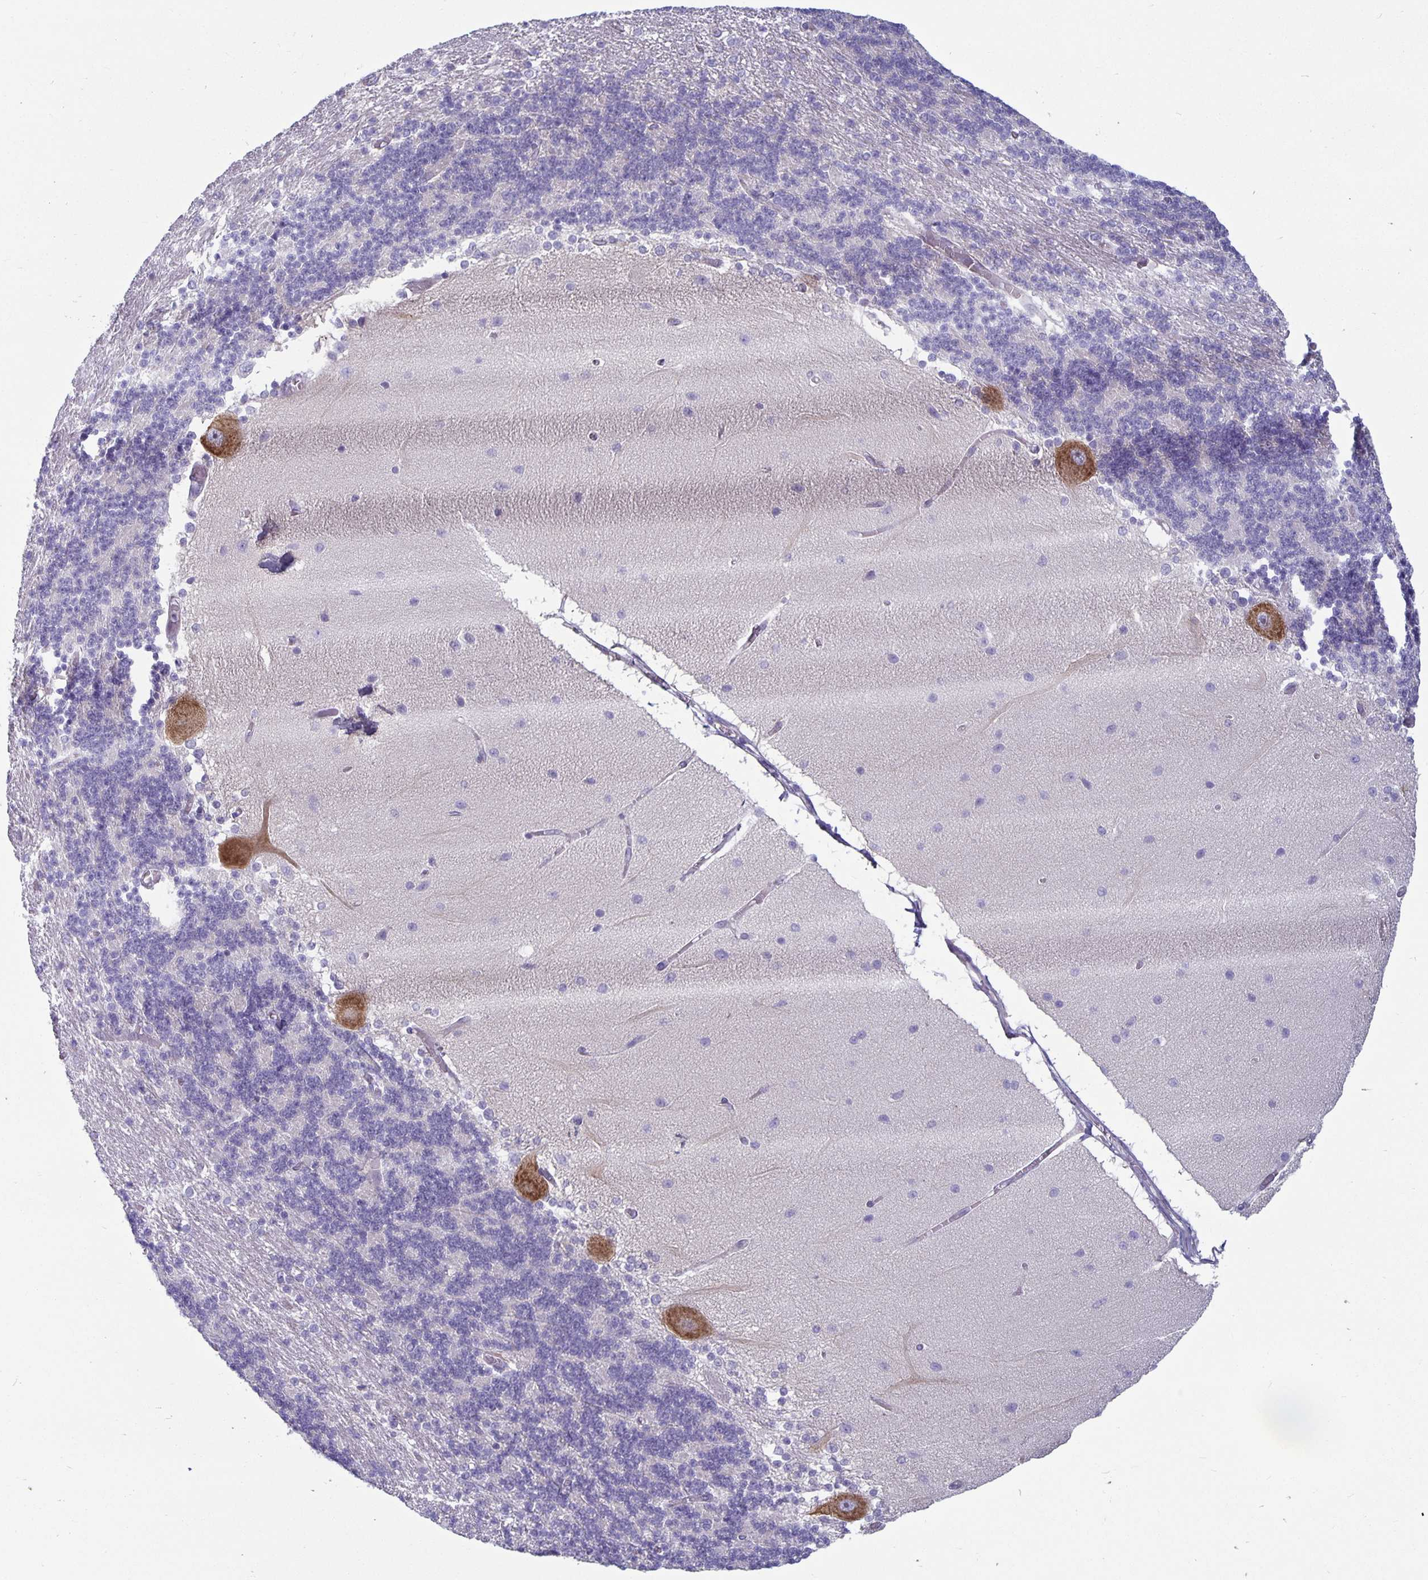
{"staining": {"intensity": "negative", "quantity": "none", "location": "none"}, "tissue": "cerebellum", "cell_type": "Cells in granular layer", "image_type": "normal", "snomed": [{"axis": "morphology", "description": "Normal tissue, NOS"}, {"axis": "topography", "description": "Cerebellum"}], "caption": "Image shows no significant protein positivity in cells in granular layer of normal cerebellum. Nuclei are stained in blue.", "gene": "PLCB3", "patient": {"sex": "female", "age": 54}}